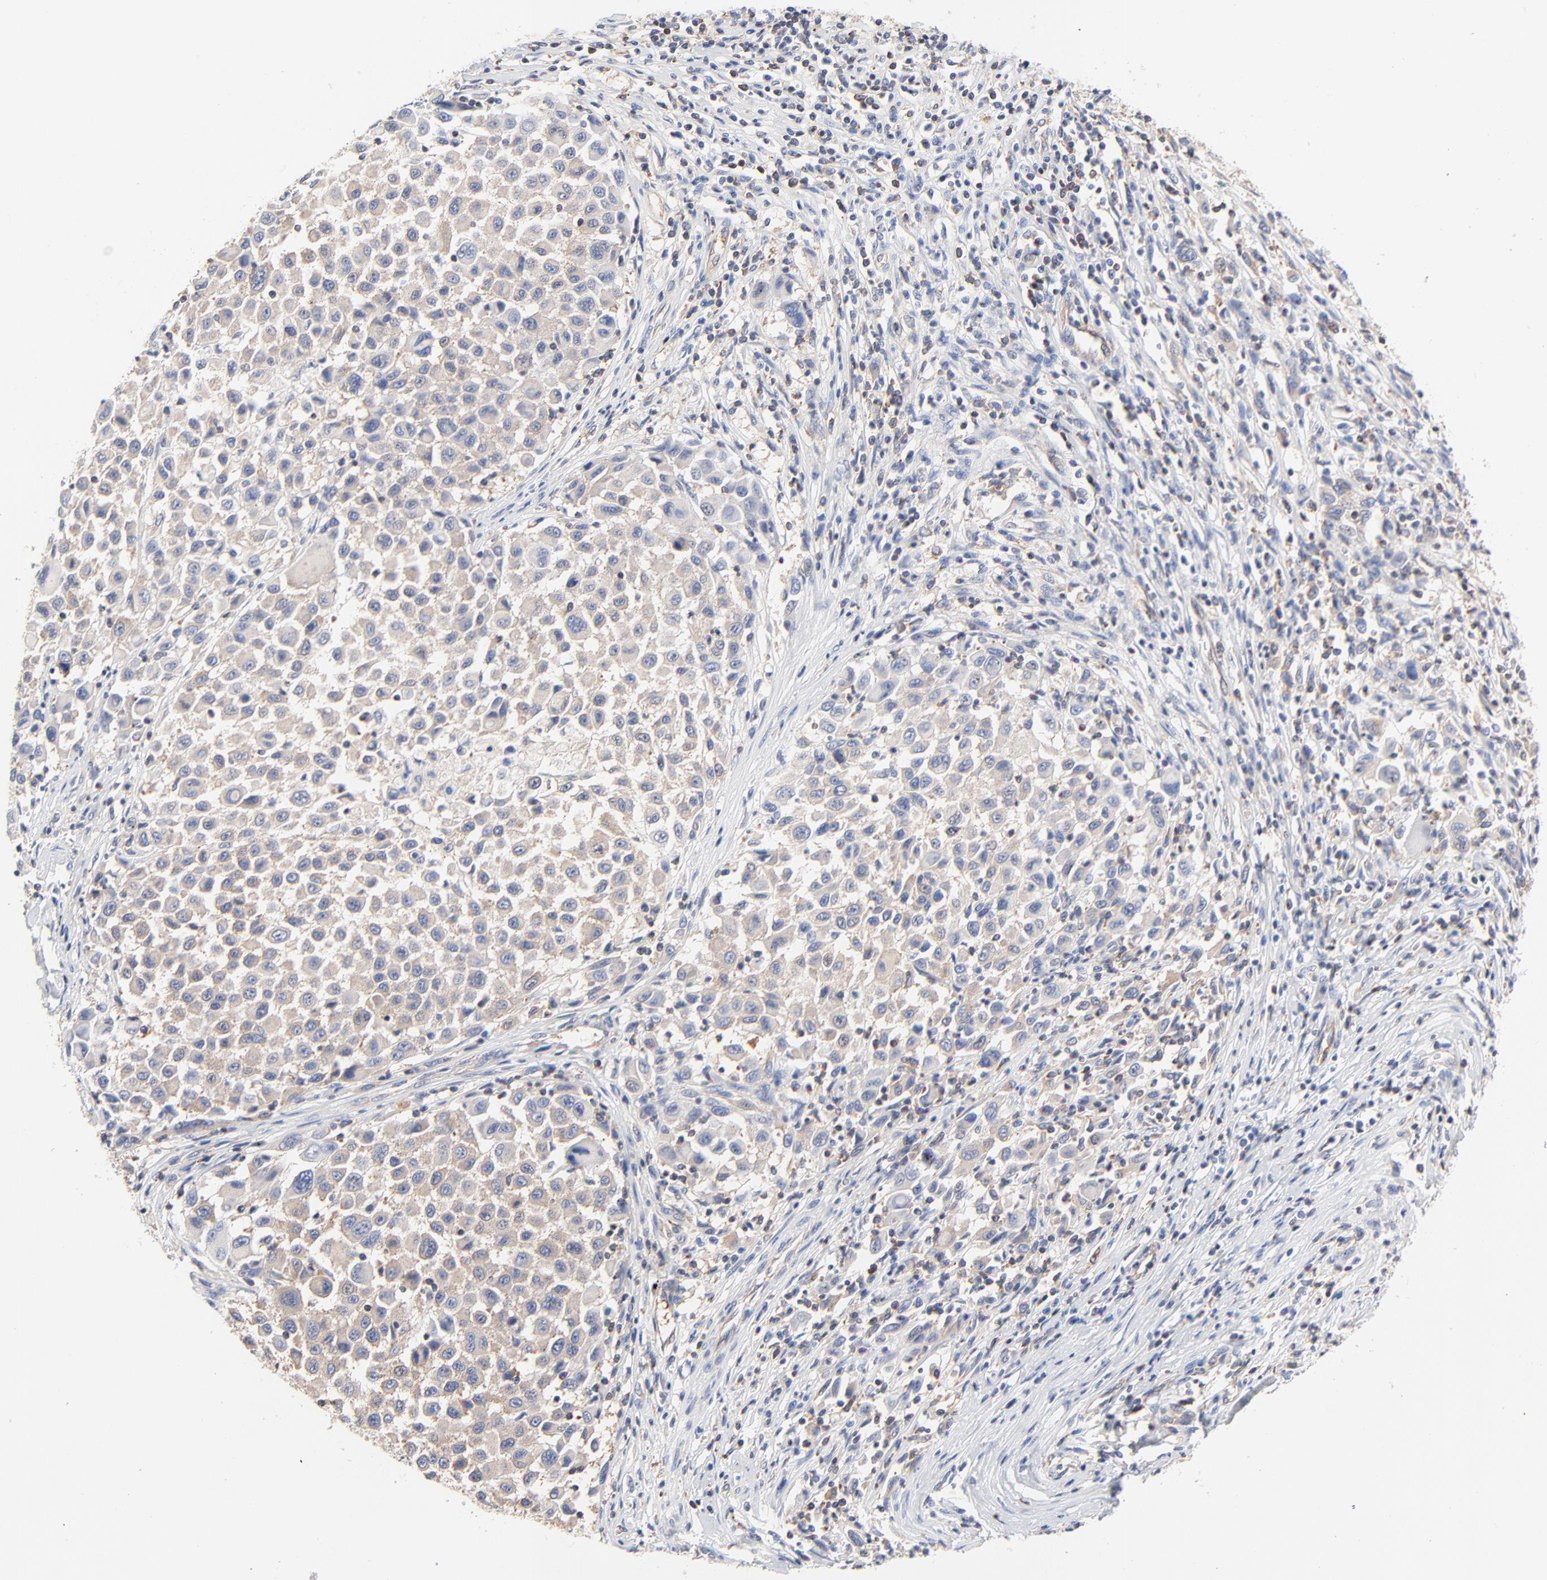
{"staining": {"intensity": "moderate", "quantity": ">75%", "location": "cytoplasmic/membranous"}, "tissue": "melanoma", "cell_type": "Tumor cells", "image_type": "cancer", "snomed": [{"axis": "morphology", "description": "Malignant melanoma, Metastatic site"}, {"axis": "topography", "description": "Lymph node"}], "caption": "Human melanoma stained with a protein marker reveals moderate staining in tumor cells.", "gene": "CD2AP", "patient": {"sex": "male", "age": 61}}